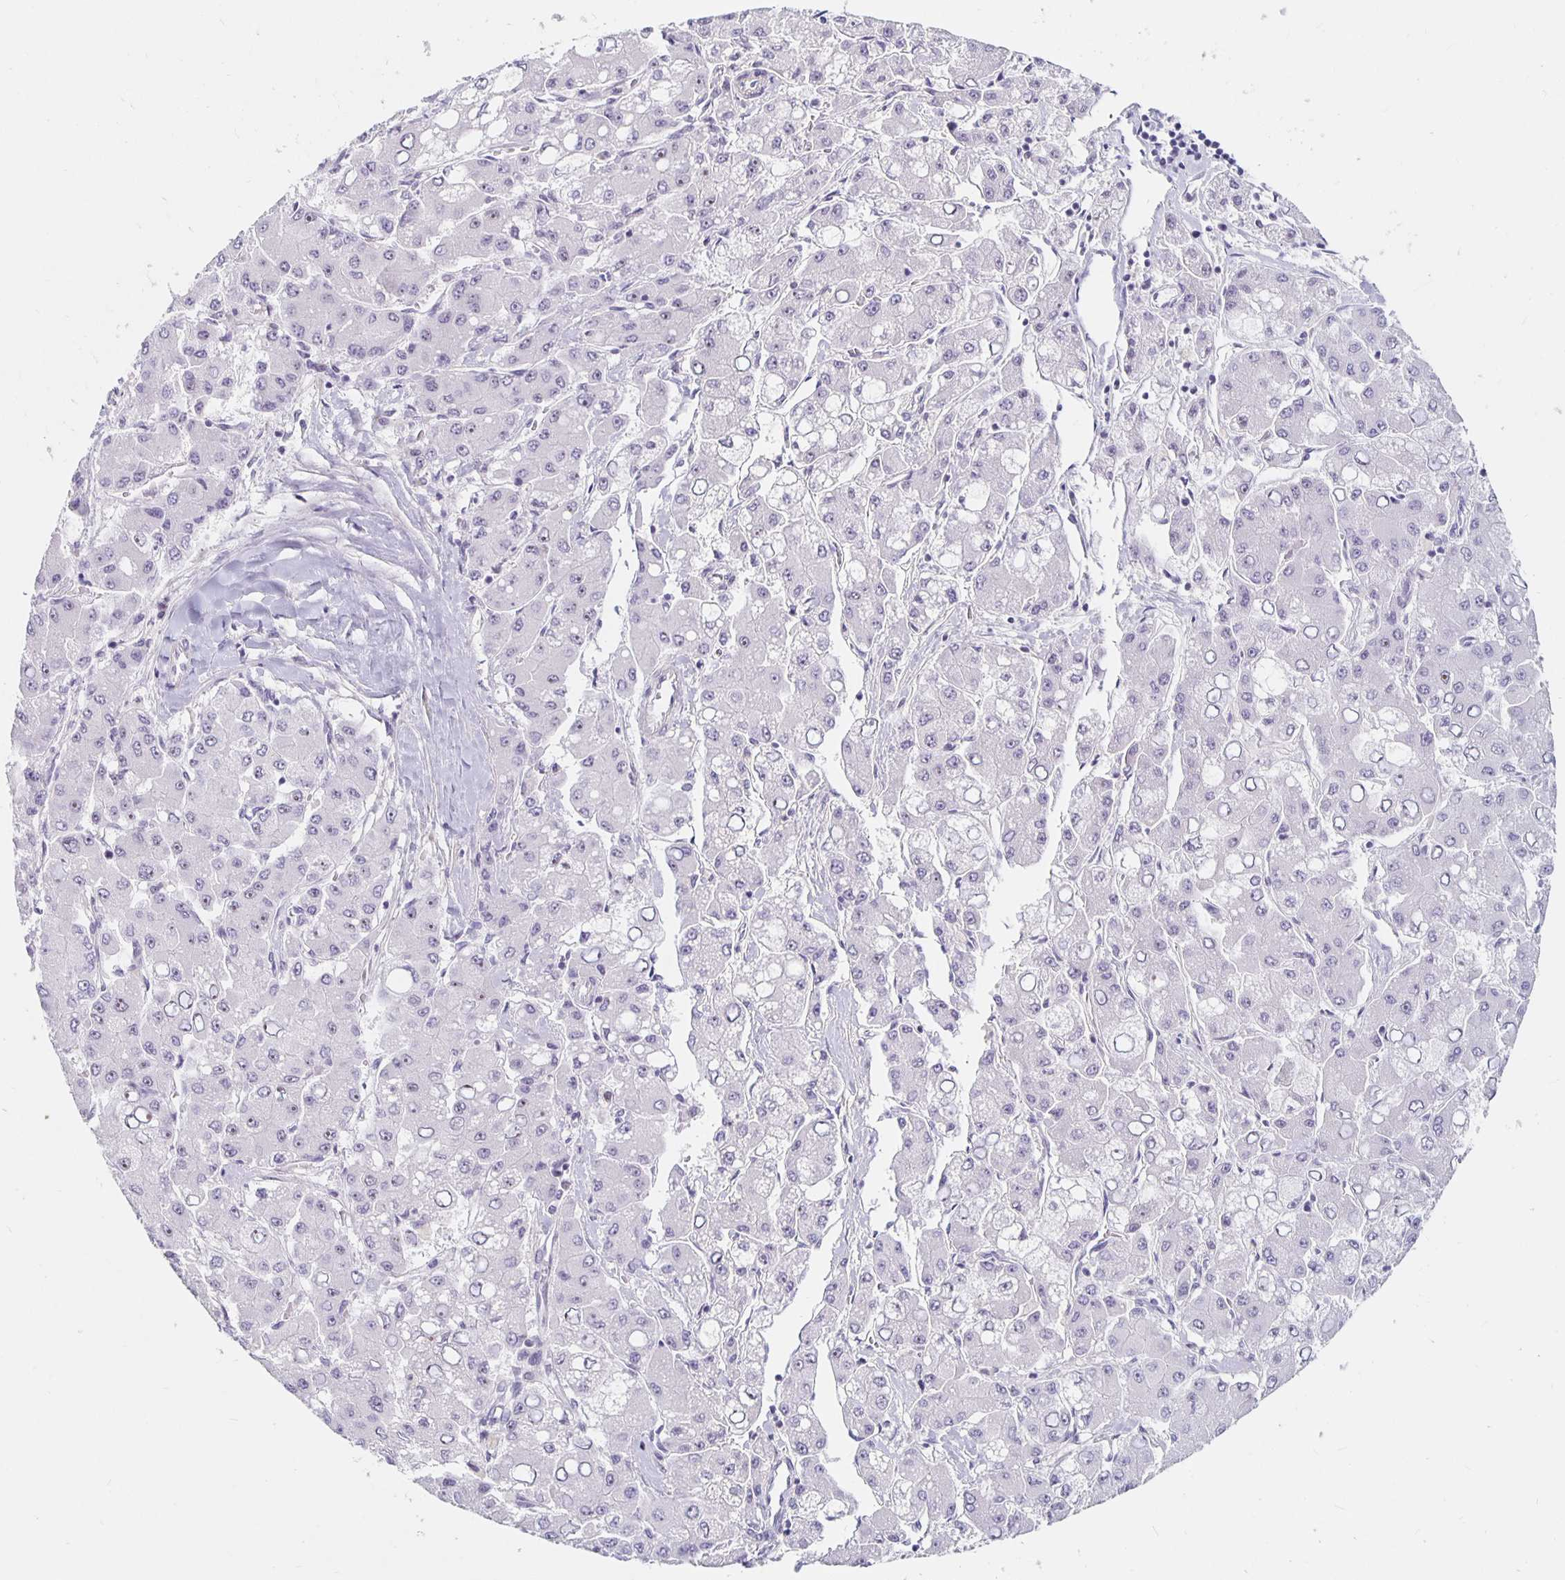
{"staining": {"intensity": "negative", "quantity": "none", "location": "none"}, "tissue": "liver cancer", "cell_type": "Tumor cells", "image_type": "cancer", "snomed": [{"axis": "morphology", "description": "Carcinoma, Hepatocellular, NOS"}, {"axis": "topography", "description": "Liver"}], "caption": "DAB (3,3'-diaminobenzidine) immunohistochemical staining of human liver cancer demonstrates no significant positivity in tumor cells.", "gene": "NUP85", "patient": {"sex": "male", "age": 40}}